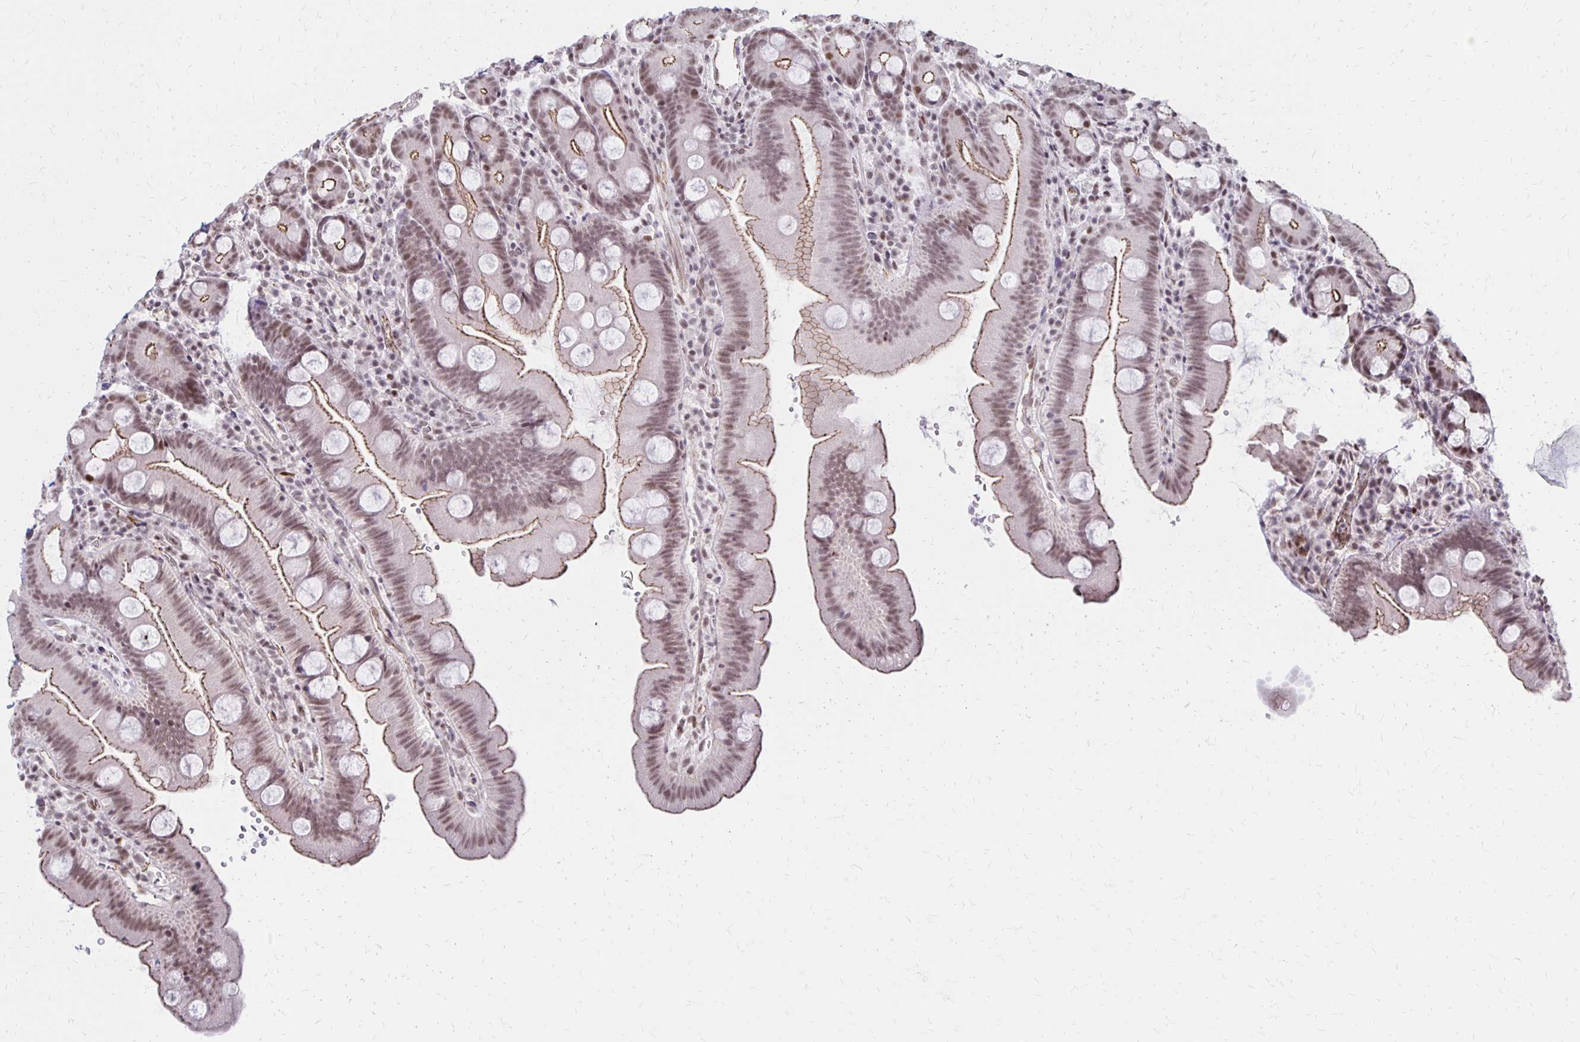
{"staining": {"intensity": "moderate", "quantity": ">75%", "location": "cytoplasmic/membranous,nuclear"}, "tissue": "small intestine", "cell_type": "Glandular cells", "image_type": "normal", "snomed": [{"axis": "morphology", "description": "Normal tissue, NOS"}, {"axis": "topography", "description": "Small intestine"}], "caption": "Immunohistochemical staining of unremarkable human small intestine shows medium levels of moderate cytoplasmic/membranous,nuclear expression in about >75% of glandular cells. The staining was performed using DAB, with brown indicating positive protein expression. Nuclei are stained blue with hematoxylin.", "gene": "DDB2", "patient": {"sex": "female", "age": 68}}